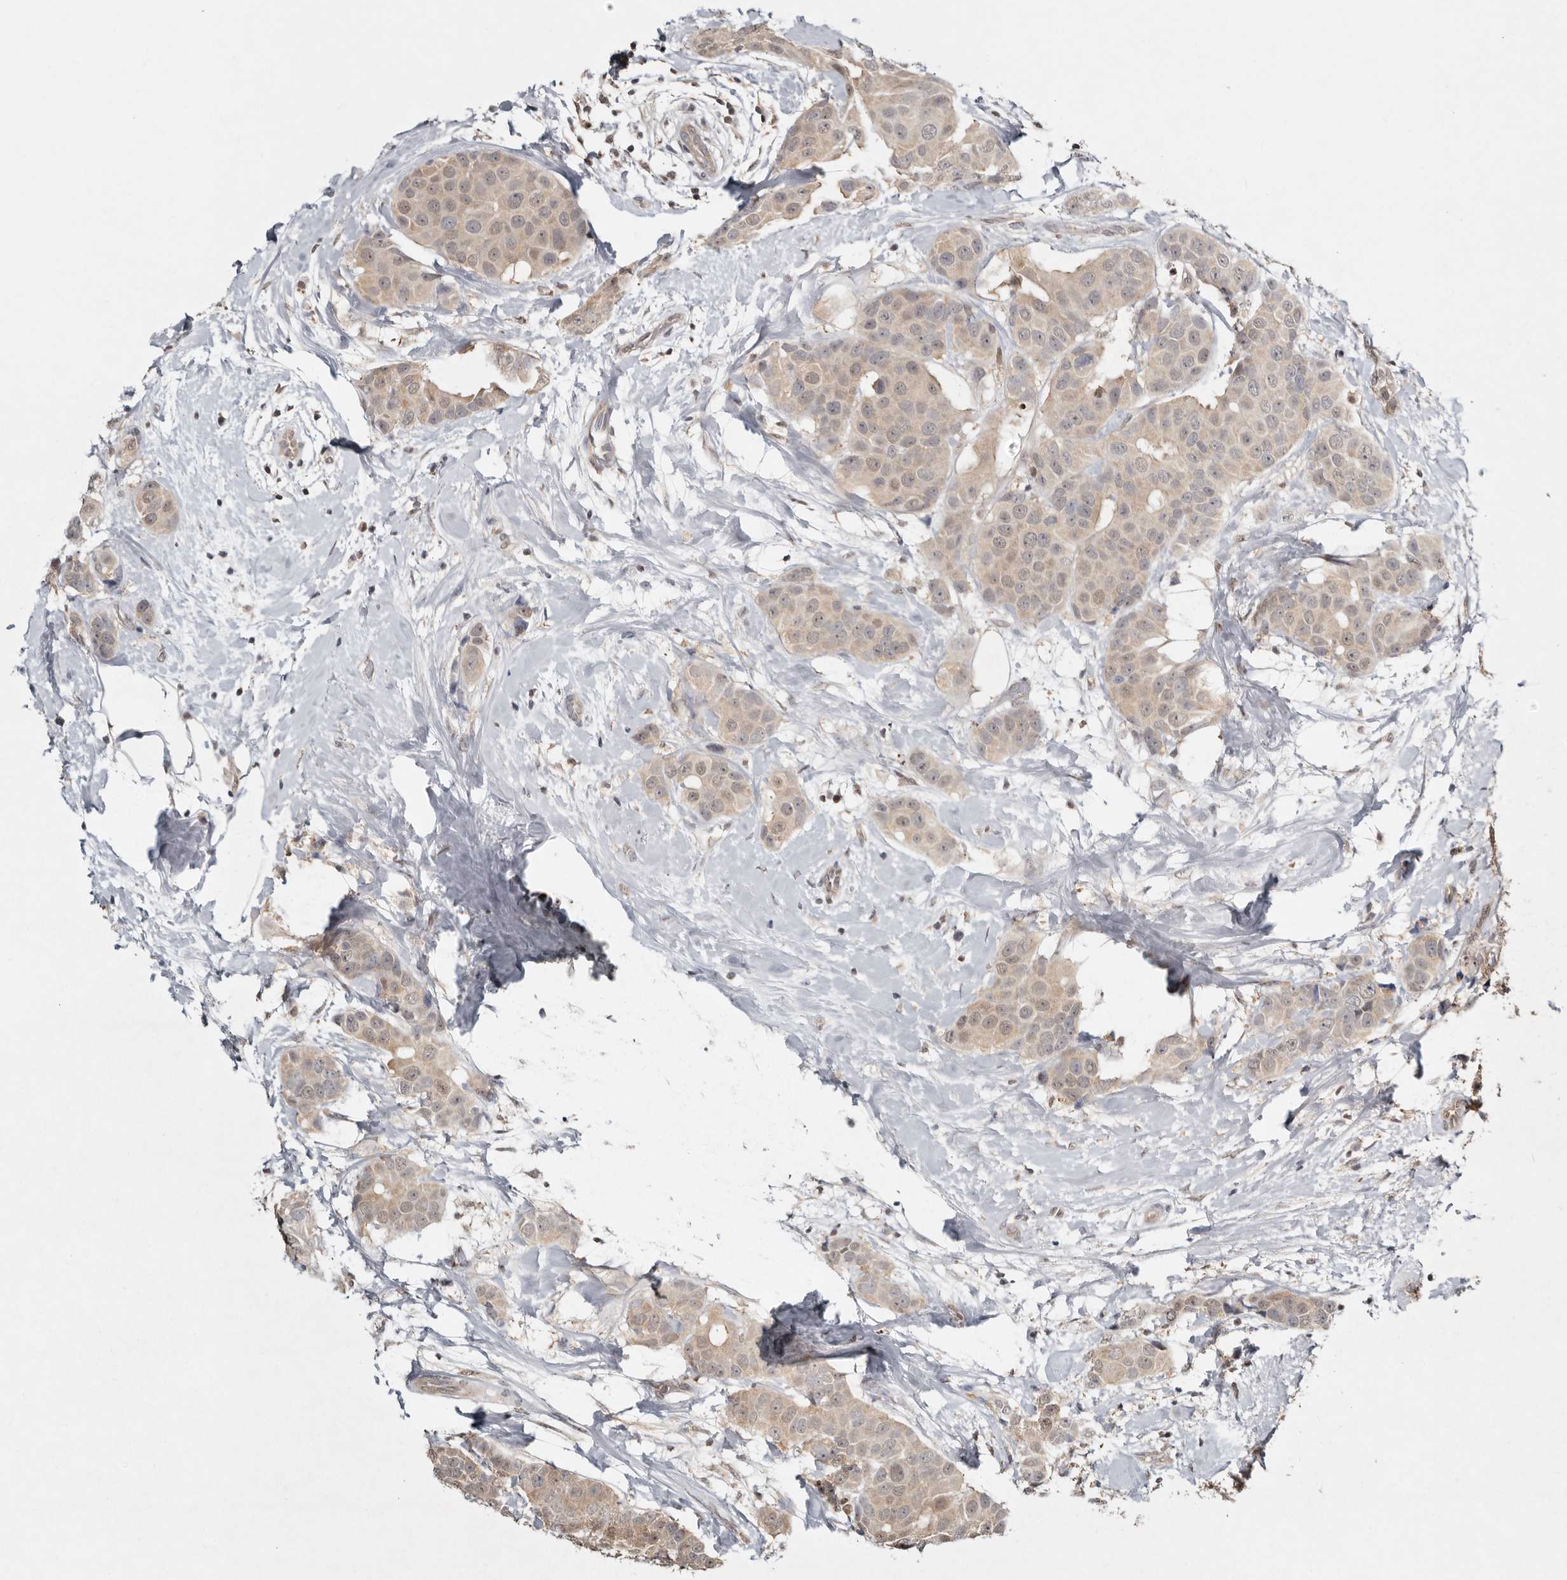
{"staining": {"intensity": "weak", "quantity": ">75%", "location": "cytoplasmic/membranous"}, "tissue": "breast cancer", "cell_type": "Tumor cells", "image_type": "cancer", "snomed": [{"axis": "morphology", "description": "Normal tissue, NOS"}, {"axis": "morphology", "description": "Duct carcinoma"}, {"axis": "topography", "description": "Breast"}], "caption": "Immunohistochemical staining of breast cancer (infiltrating ductal carcinoma) shows low levels of weak cytoplasmic/membranous expression in about >75% of tumor cells.", "gene": "PSMA5", "patient": {"sex": "female", "age": 39}}